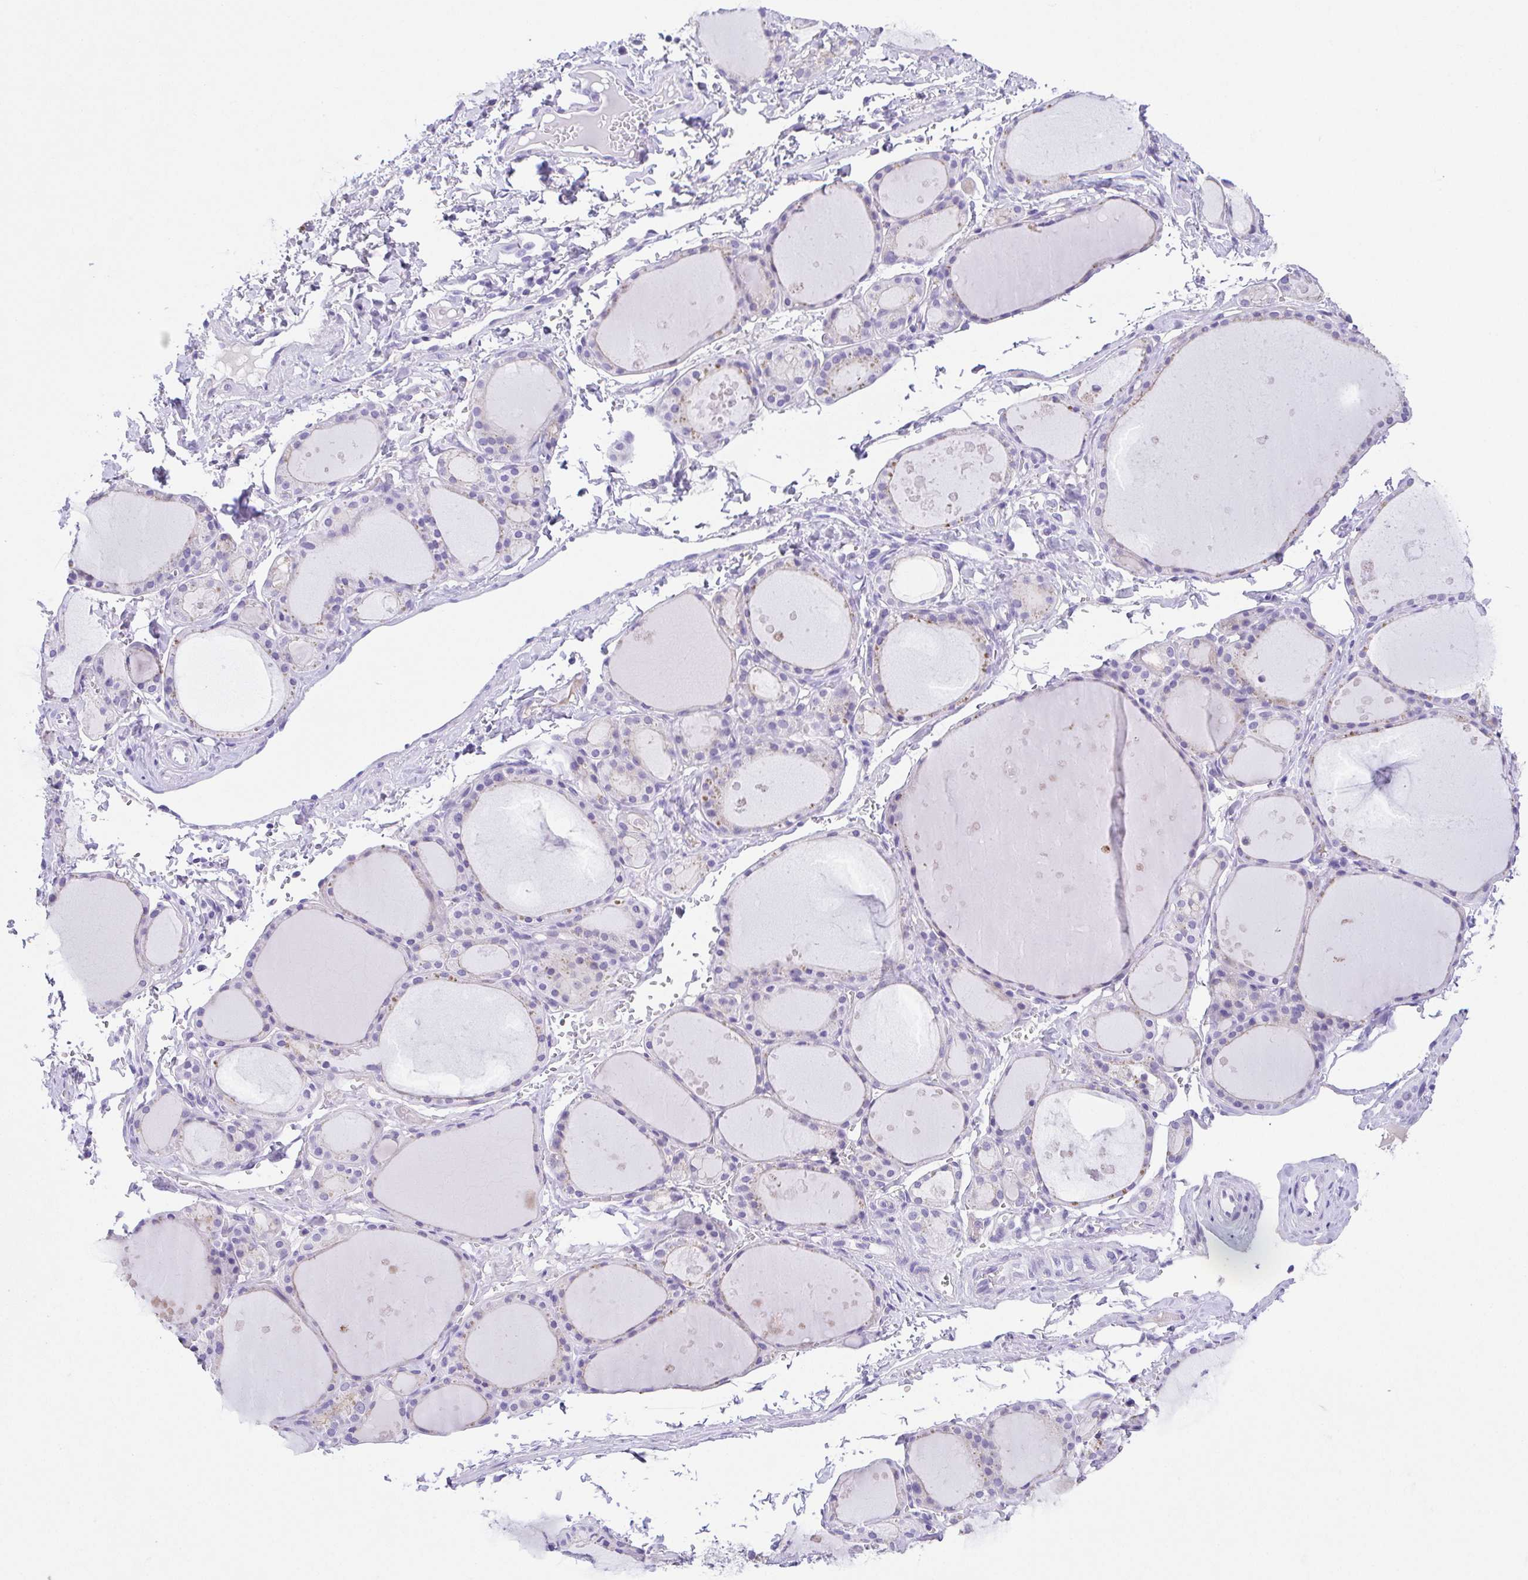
{"staining": {"intensity": "negative", "quantity": "none", "location": "none"}, "tissue": "thyroid gland", "cell_type": "Glandular cells", "image_type": "normal", "snomed": [{"axis": "morphology", "description": "Normal tissue, NOS"}, {"axis": "topography", "description": "Thyroid gland"}], "caption": "High power microscopy image of an immunohistochemistry photomicrograph of unremarkable thyroid gland, revealing no significant expression in glandular cells. The staining is performed using DAB brown chromogen with nuclei counter-stained in using hematoxylin.", "gene": "SPATA4", "patient": {"sex": "male", "age": 68}}